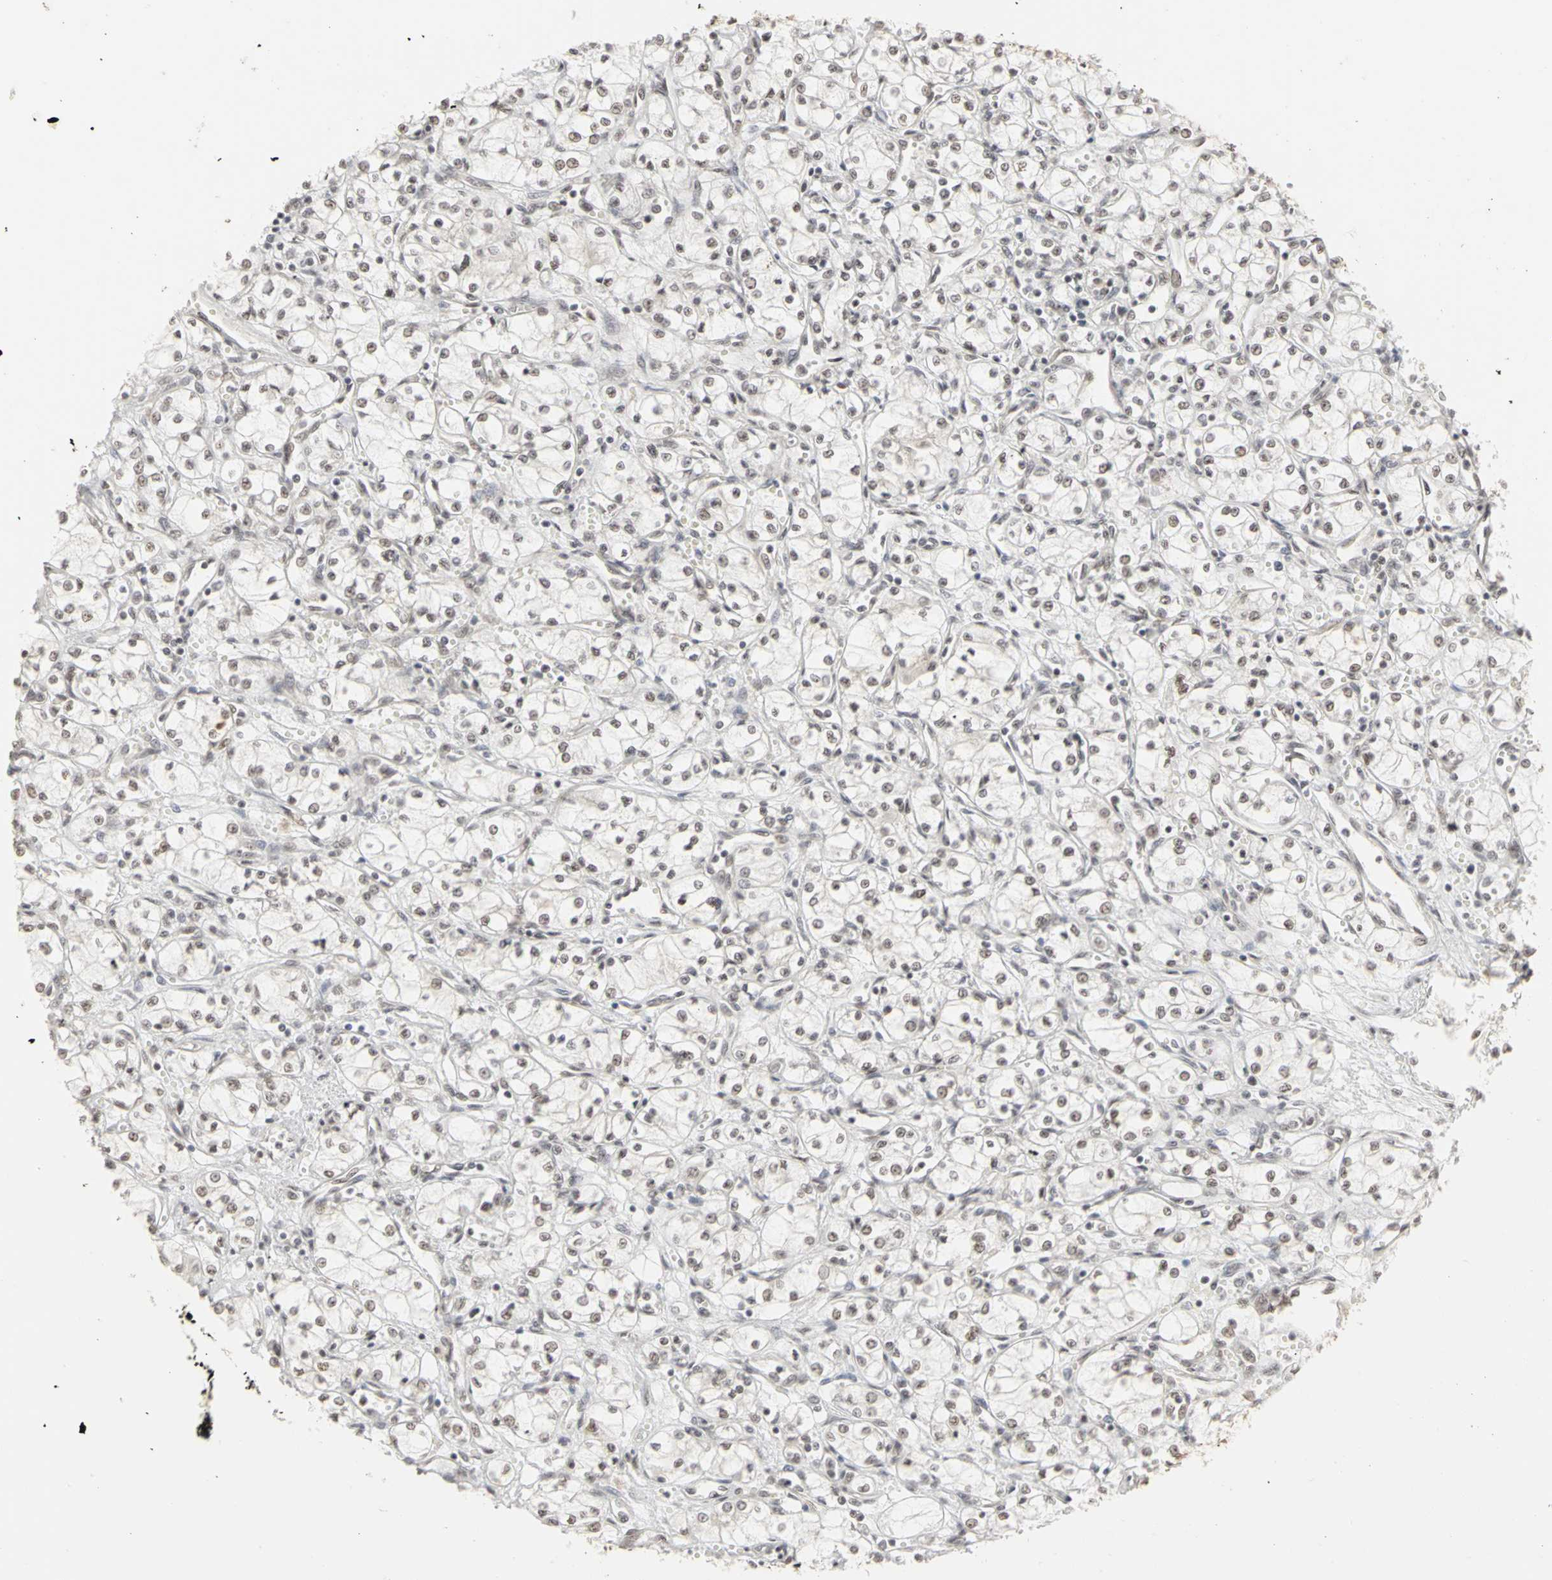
{"staining": {"intensity": "weak", "quantity": ">75%", "location": "nuclear"}, "tissue": "renal cancer", "cell_type": "Tumor cells", "image_type": "cancer", "snomed": [{"axis": "morphology", "description": "Normal tissue, NOS"}, {"axis": "morphology", "description": "Adenocarcinoma, NOS"}, {"axis": "topography", "description": "Kidney"}], "caption": "This micrograph demonstrates IHC staining of human renal cancer, with low weak nuclear positivity in approximately >75% of tumor cells.", "gene": "CSNK2B", "patient": {"sex": "male", "age": 59}}